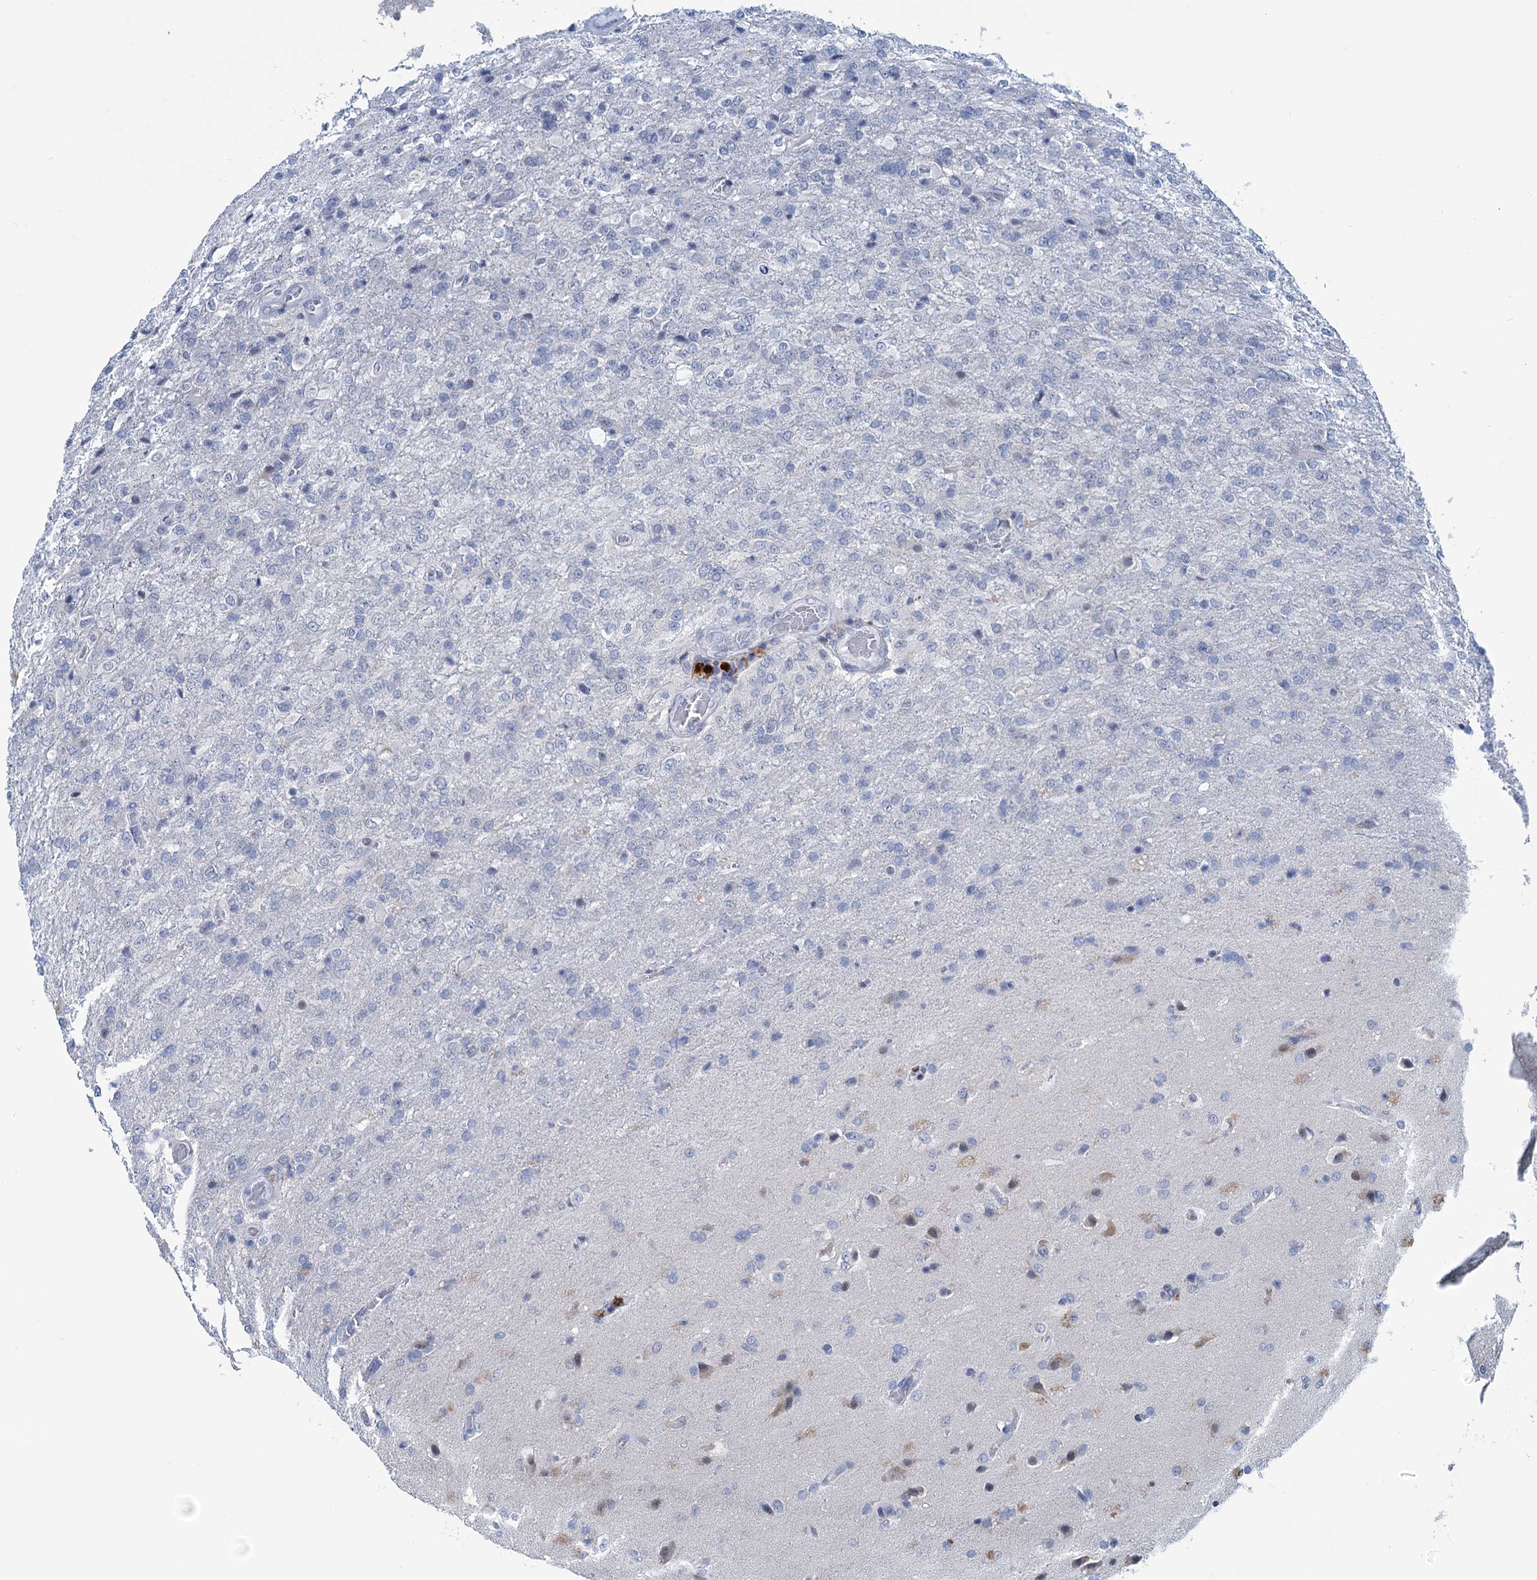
{"staining": {"intensity": "negative", "quantity": "none", "location": "none"}, "tissue": "glioma", "cell_type": "Tumor cells", "image_type": "cancer", "snomed": [{"axis": "morphology", "description": "Glioma, malignant, High grade"}, {"axis": "topography", "description": "Brain"}], "caption": "IHC photomicrograph of neoplastic tissue: human glioma stained with DAB reveals no significant protein staining in tumor cells.", "gene": "NEU3", "patient": {"sex": "female", "age": 74}}